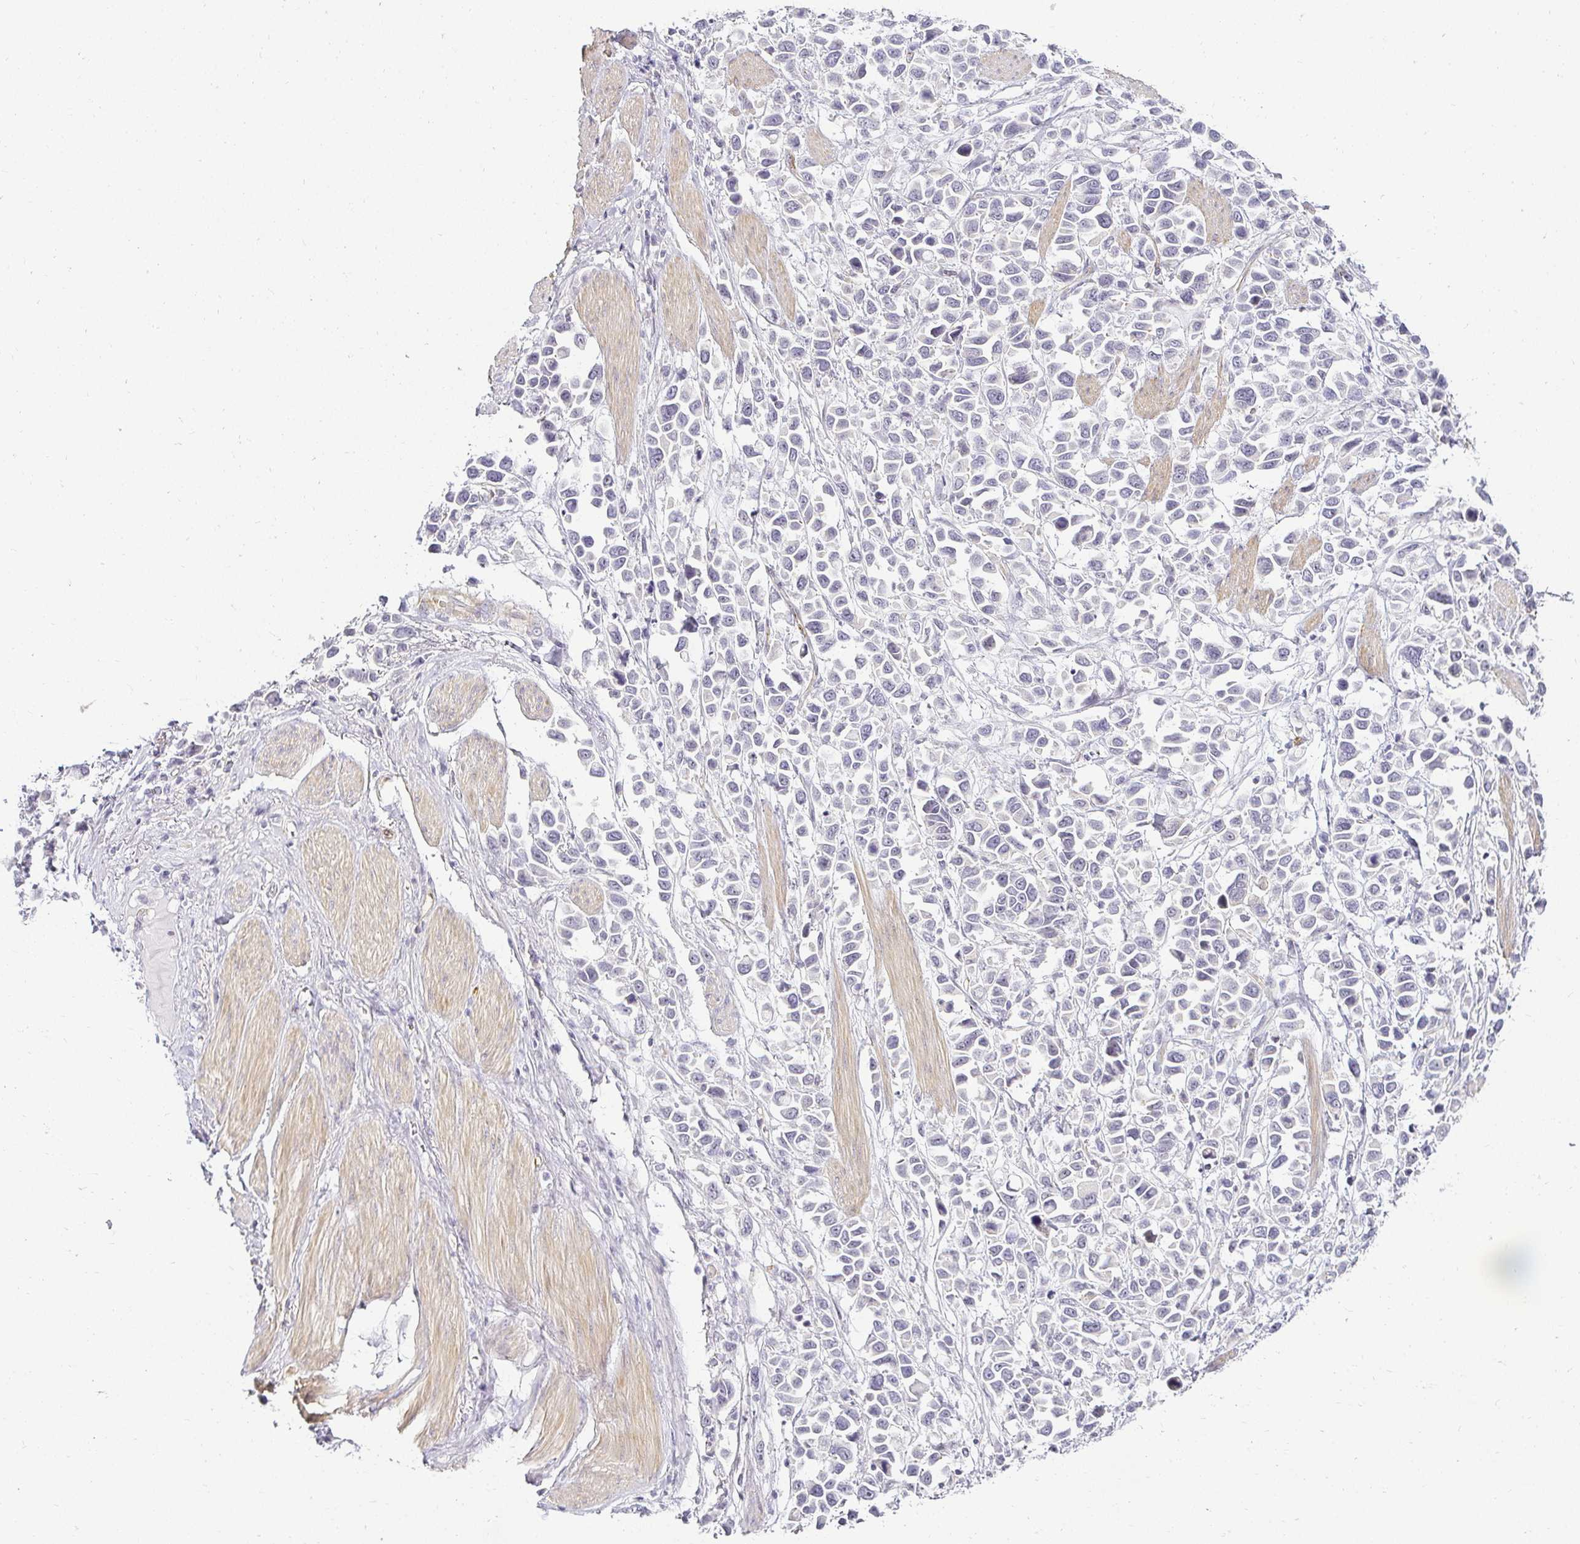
{"staining": {"intensity": "negative", "quantity": "none", "location": "none"}, "tissue": "stomach cancer", "cell_type": "Tumor cells", "image_type": "cancer", "snomed": [{"axis": "morphology", "description": "Adenocarcinoma, NOS"}, {"axis": "topography", "description": "Stomach"}], "caption": "Tumor cells are negative for protein expression in human adenocarcinoma (stomach).", "gene": "ACAN", "patient": {"sex": "female", "age": 81}}